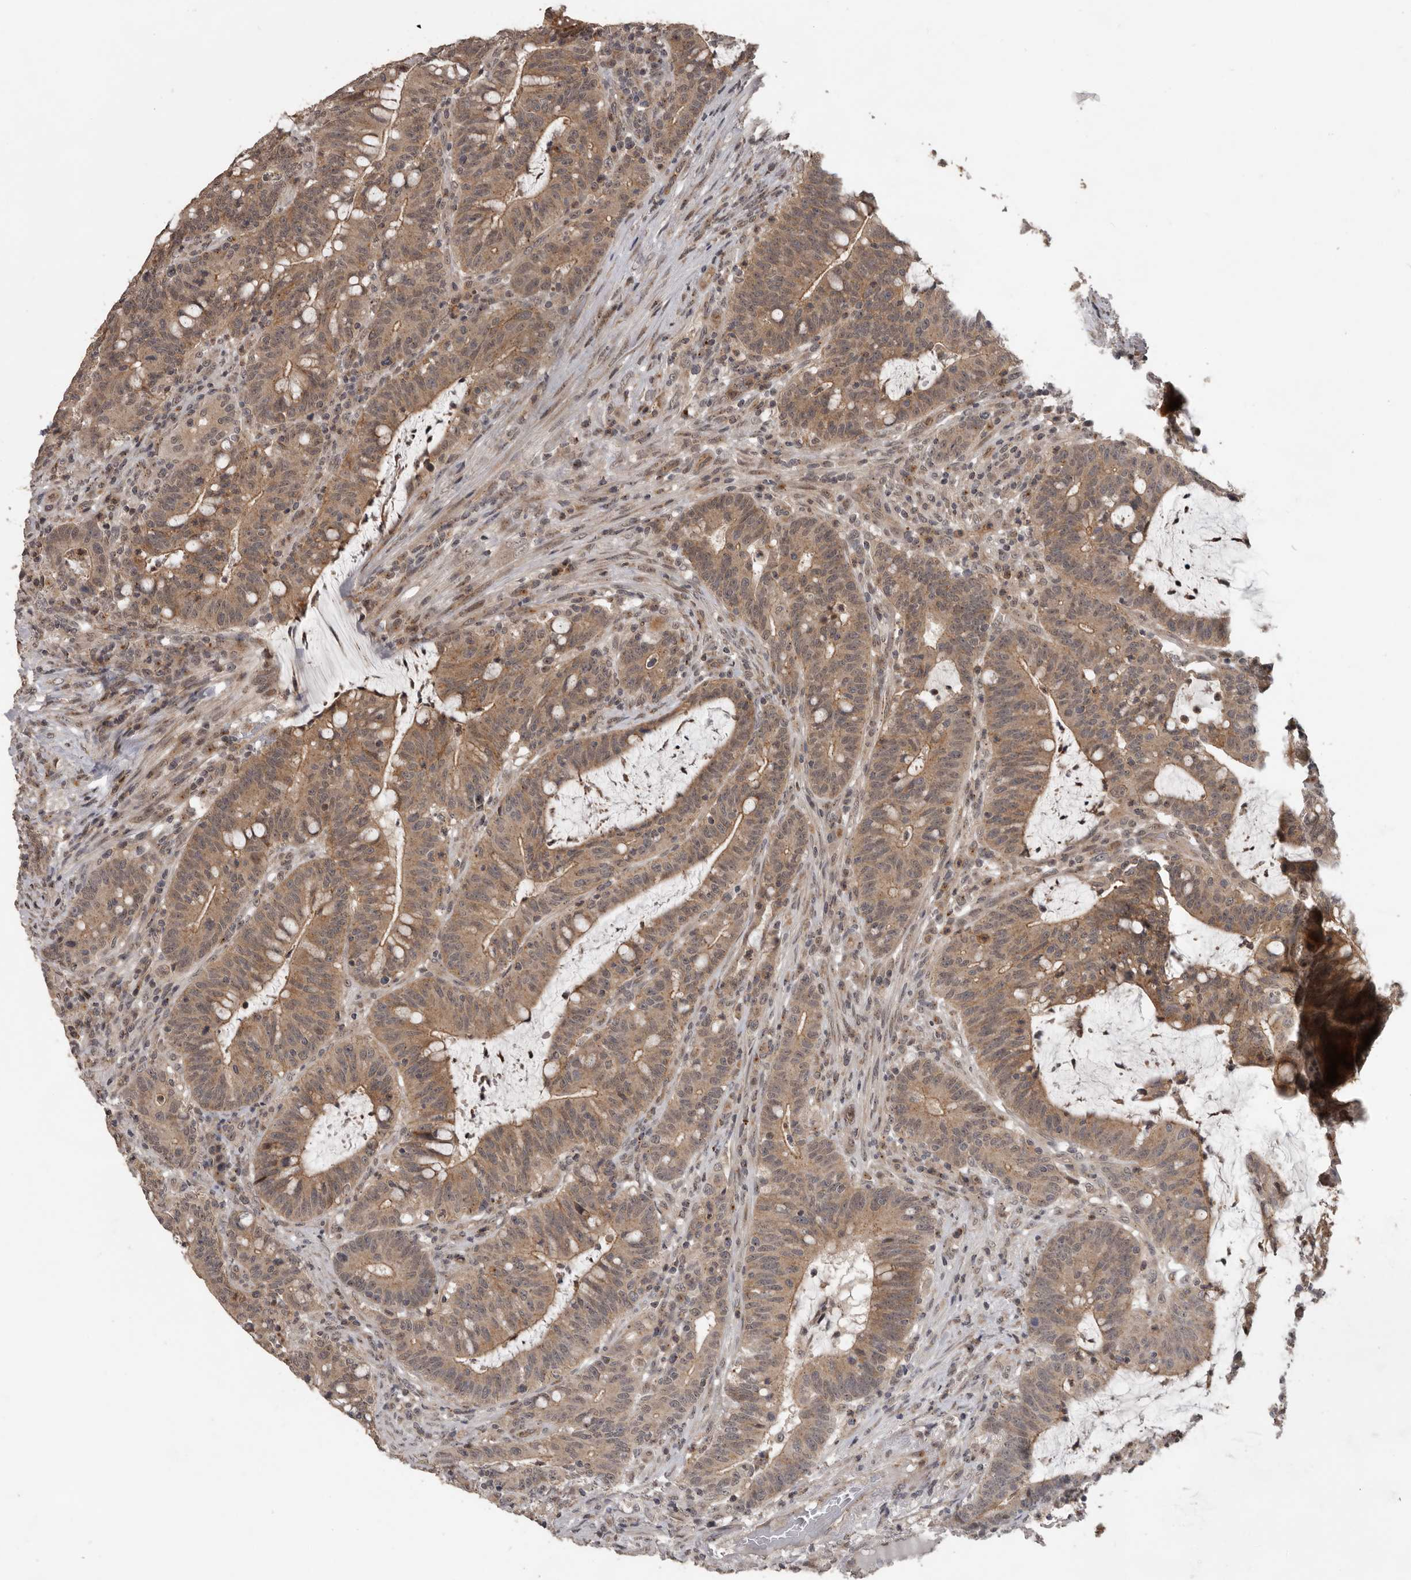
{"staining": {"intensity": "moderate", "quantity": ">75%", "location": "cytoplasmic/membranous"}, "tissue": "colorectal cancer", "cell_type": "Tumor cells", "image_type": "cancer", "snomed": [{"axis": "morphology", "description": "Adenocarcinoma, NOS"}, {"axis": "topography", "description": "Colon"}], "caption": "Protein positivity by IHC displays moderate cytoplasmic/membranous staining in about >75% of tumor cells in colorectal cancer (adenocarcinoma).", "gene": "CEP350", "patient": {"sex": "female", "age": 66}}